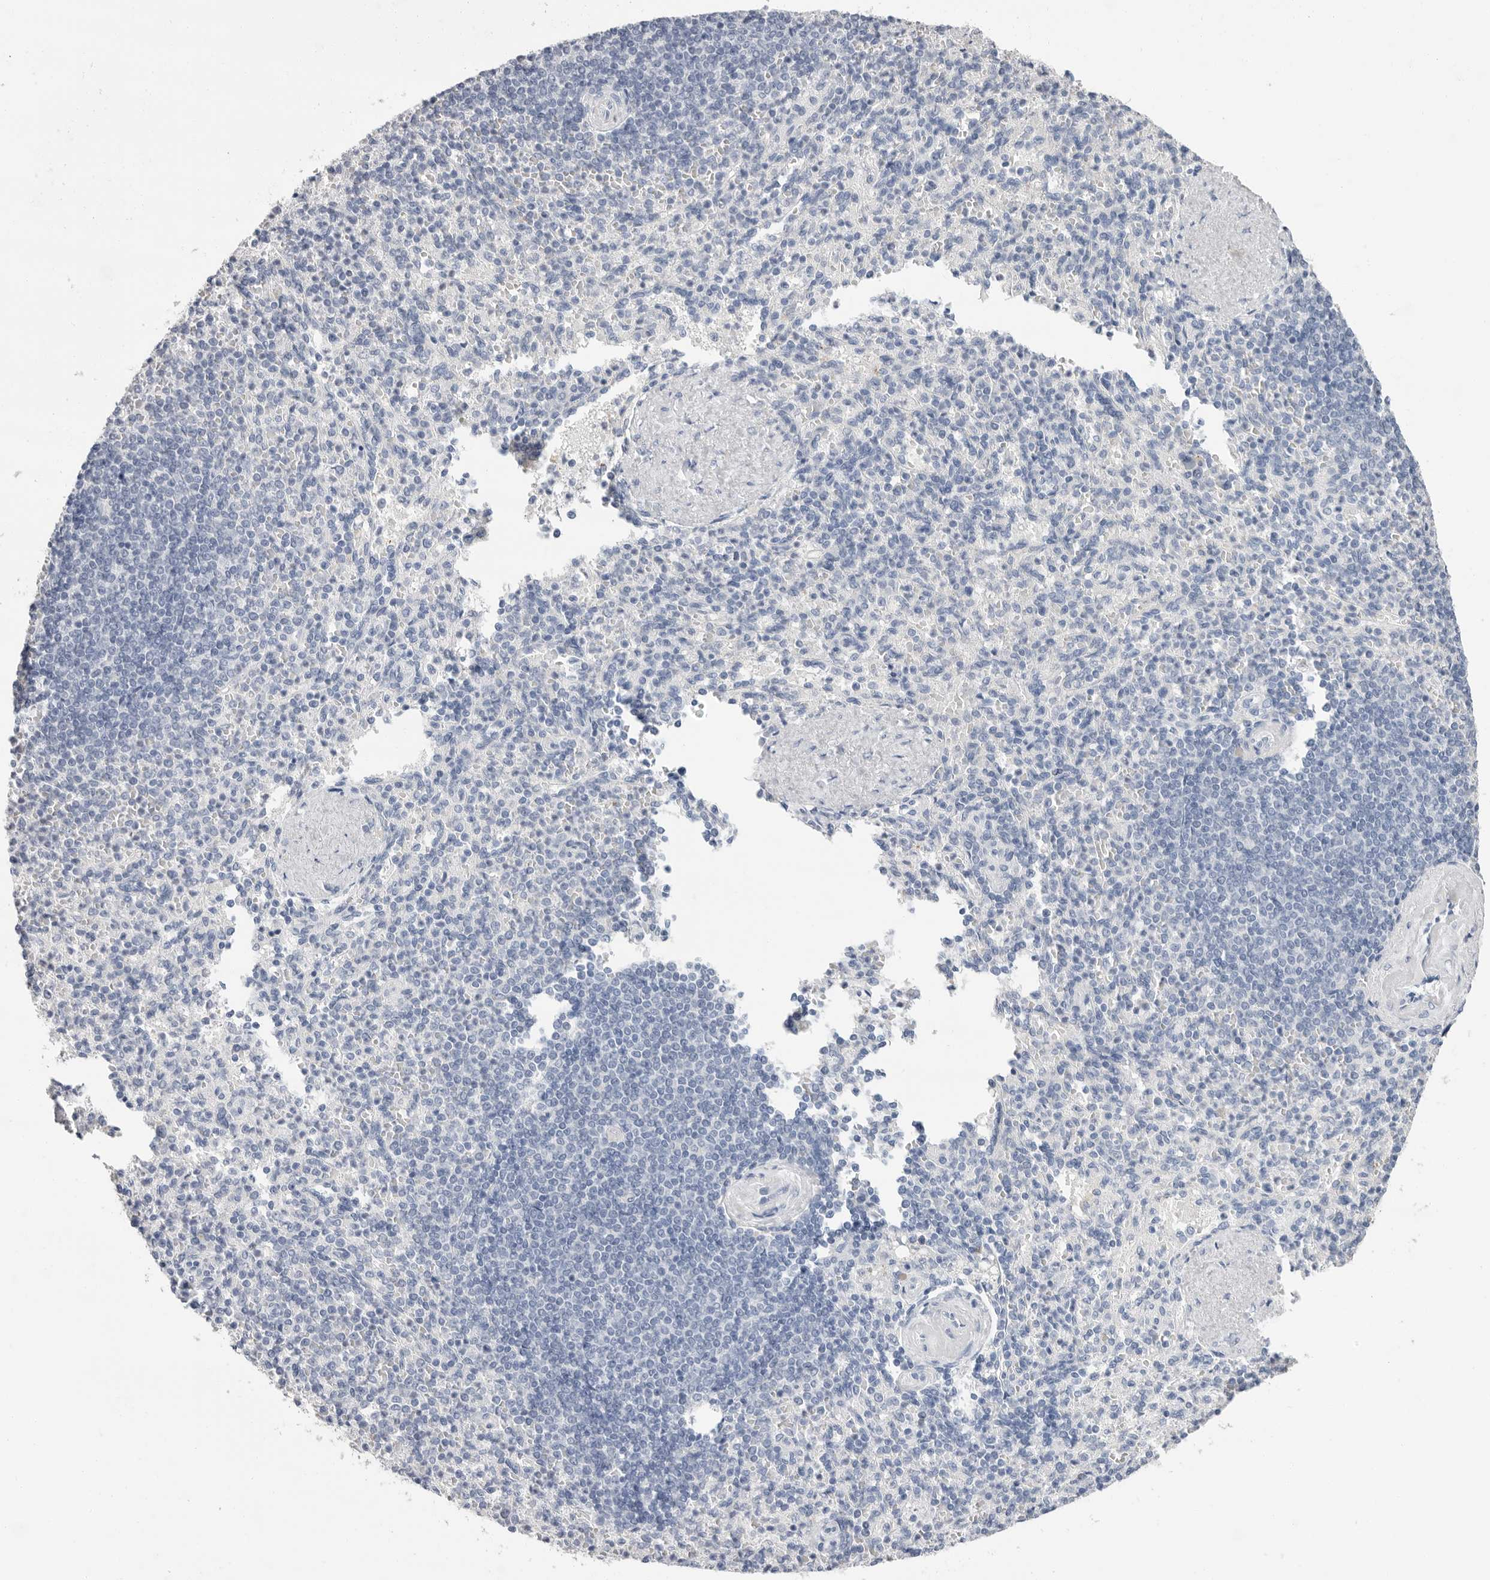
{"staining": {"intensity": "negative", "quantity": "none", "location": "none"}, "tissue": "spleen", "cell_type": "Cells in red pulp", "image_type": "normal", "snomed": [{"axis": "morphology", "description": "Normal tissue, NOS"}, {"axis": "topography", "description": "Spleen"}], "caption": "High magnification brightfield microscopy of unremarkable spleen stained with DAB (brown) and counterstained with hematoxylin (blue): cells in red pulp show no significant positivity. The staining is performed using DAB brown chromogen with nuclei counter-stained in using hematoxylin.", "gene": "APOA2", "patient": {"sex": "female", "age": 74}}